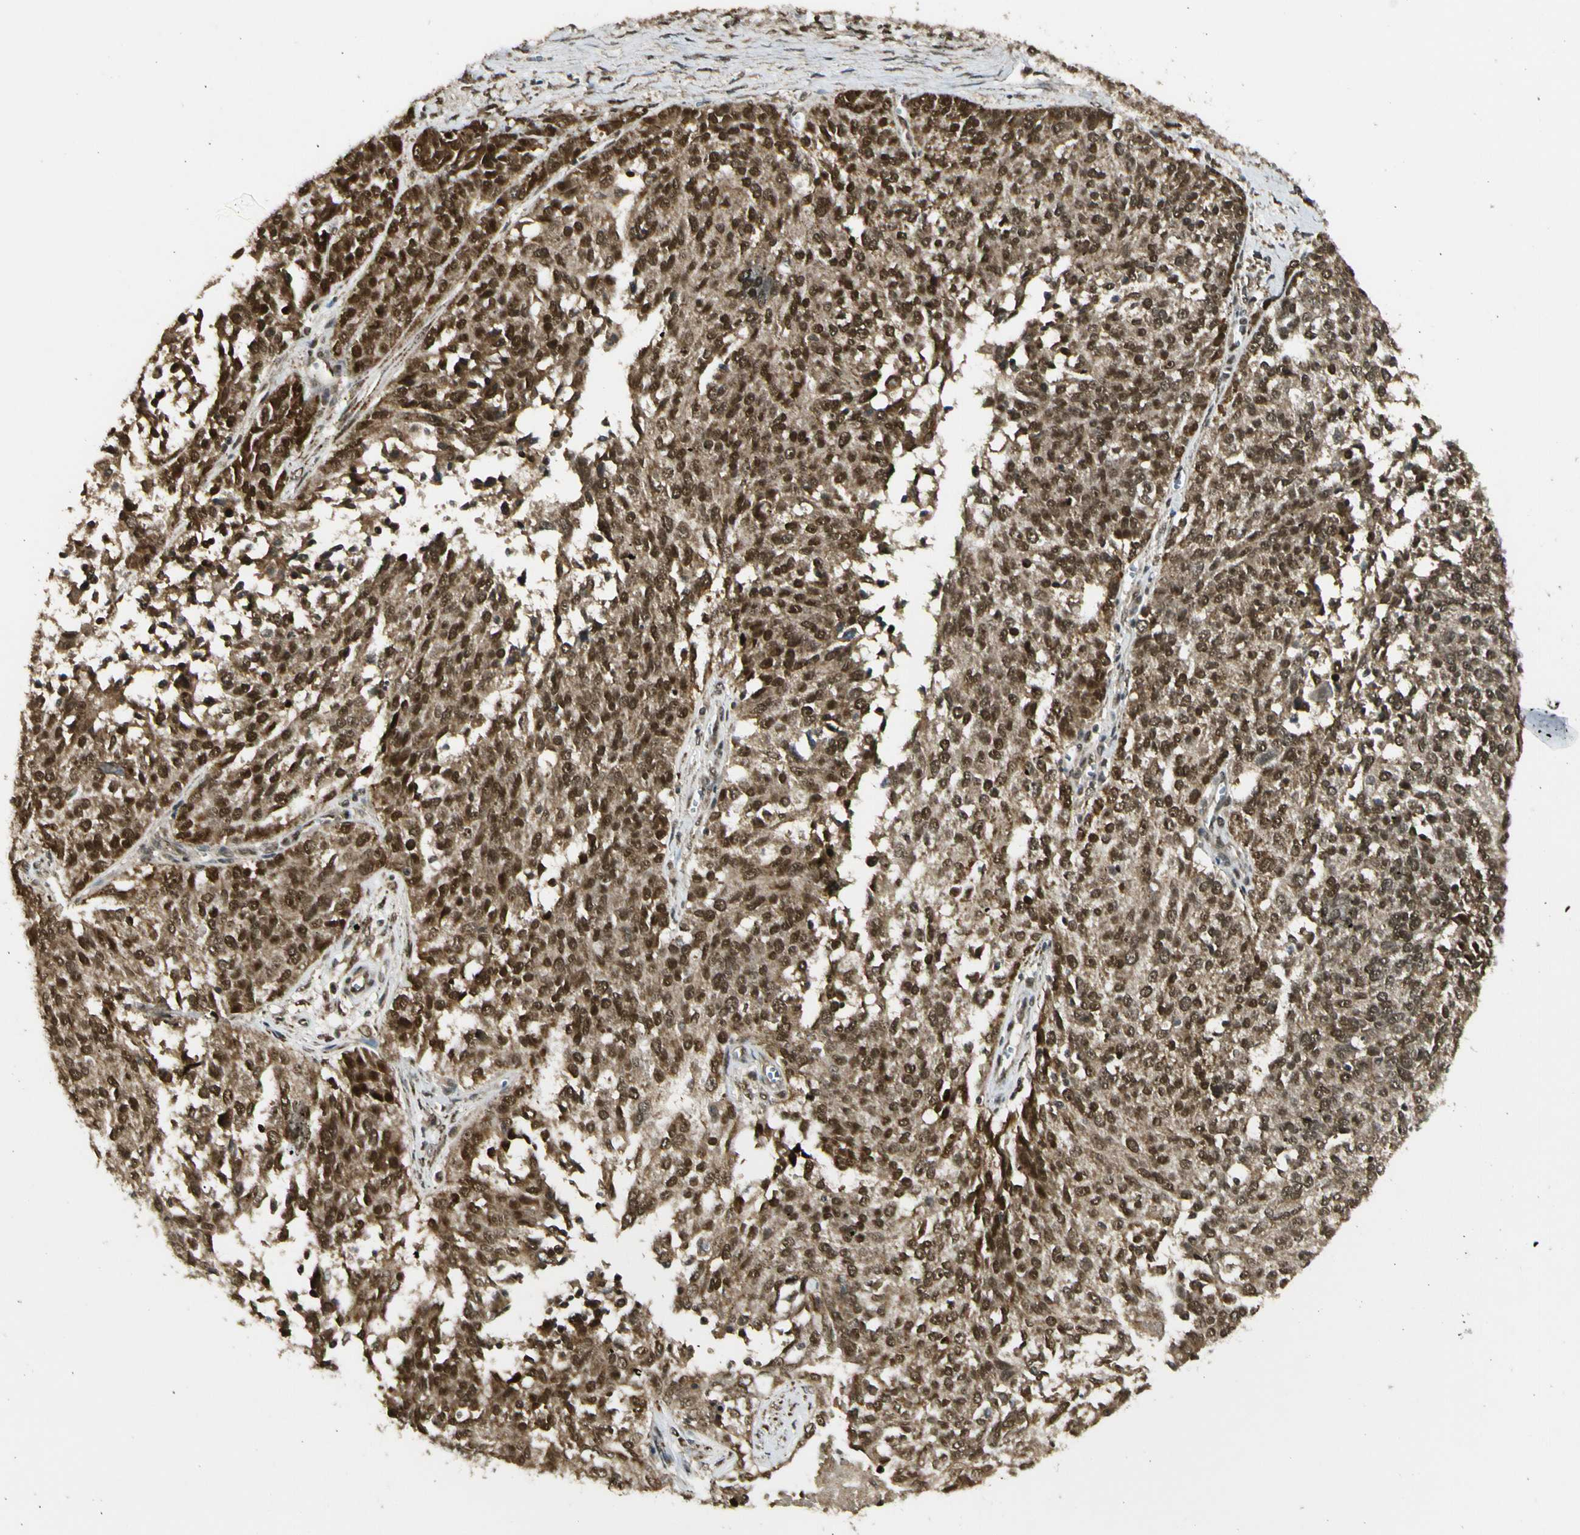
{"staining": {"intensity": "strong", "quantity": ">75%", "location": "cytoplasmic/membranous,nuclear"}, "tissue": "ovarian cancer", "cell_type": "Tumor cells", "image_type": "cancer", "snomed": [{"axis": "morphology", "description": "Cystadenocarcinoma, serous, NOS"}, {"axis": "topography", "description": "Ovary"}], "caption": "Serous cystadenocarcinoma (ovarian) stained for a protein demonstrates strong cytoplasmic/membranous and nuclear positivity in tumor cells. The staining was performed using DAB to visualize the protein expression in brown, while the nuclei were stained in blue with hematoxylin (Magnification: 20x).", "gene": "ZNF135", "patient": {"sex": "female", "age": 44}}